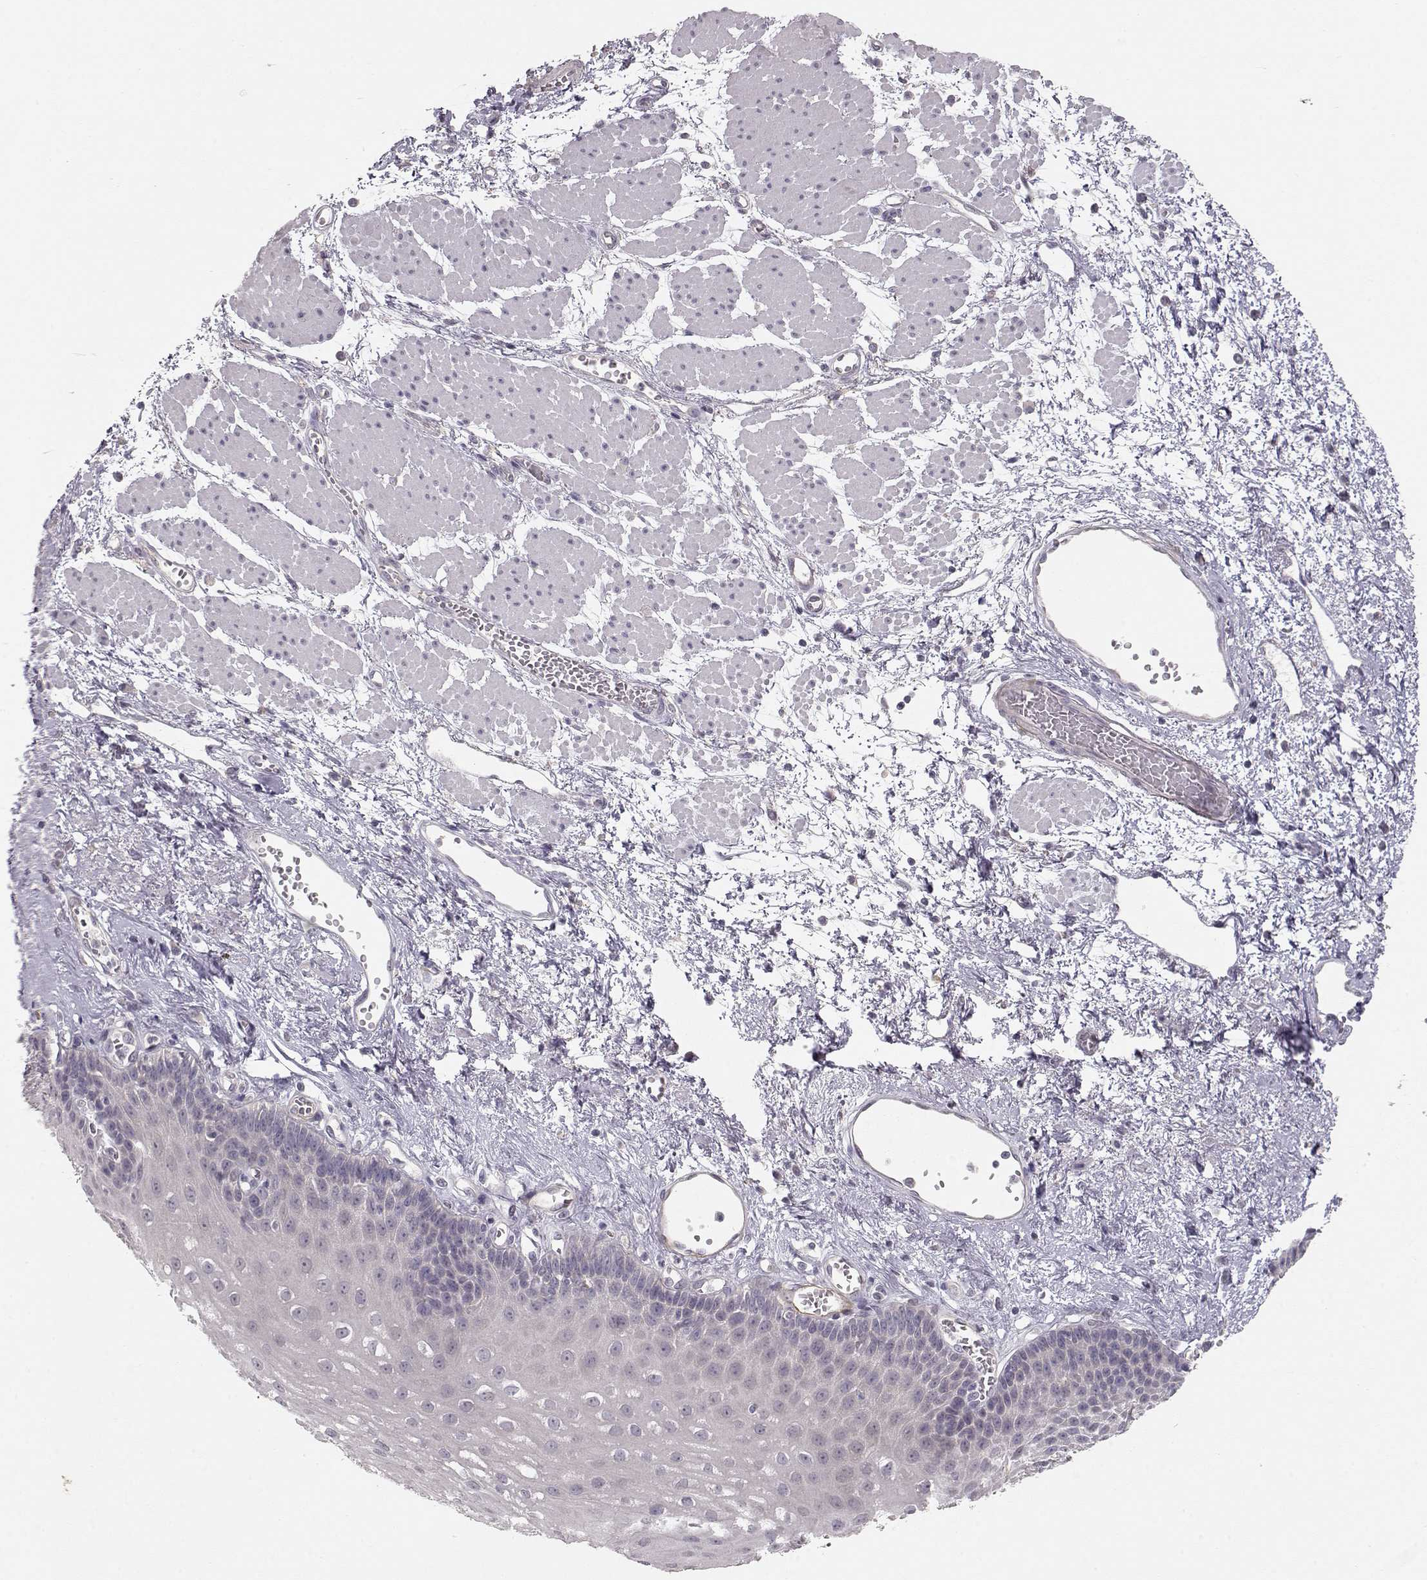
{"staining": {"intensity": "negative", "quantity": "none", "location": "none"}, "tissue": "esophagus", "cell_type": "Squamous epithelial cells", "image_type": "normal", "snomed": [{"axis": "morphology", "description": "Normal tissue, NOS"}, {"axis": "topography", "description": "Esophagus"}], "caption": "Benign esophagus was stained to show a protein in brown. There is no significant staining in squamous epithelial cells. (DAB (3,3'-diaminobenzidine) immunohistochemistry, high magnification).", "gene": "ARHGAP8", "patient": {"sex": "female", "age": 62}}